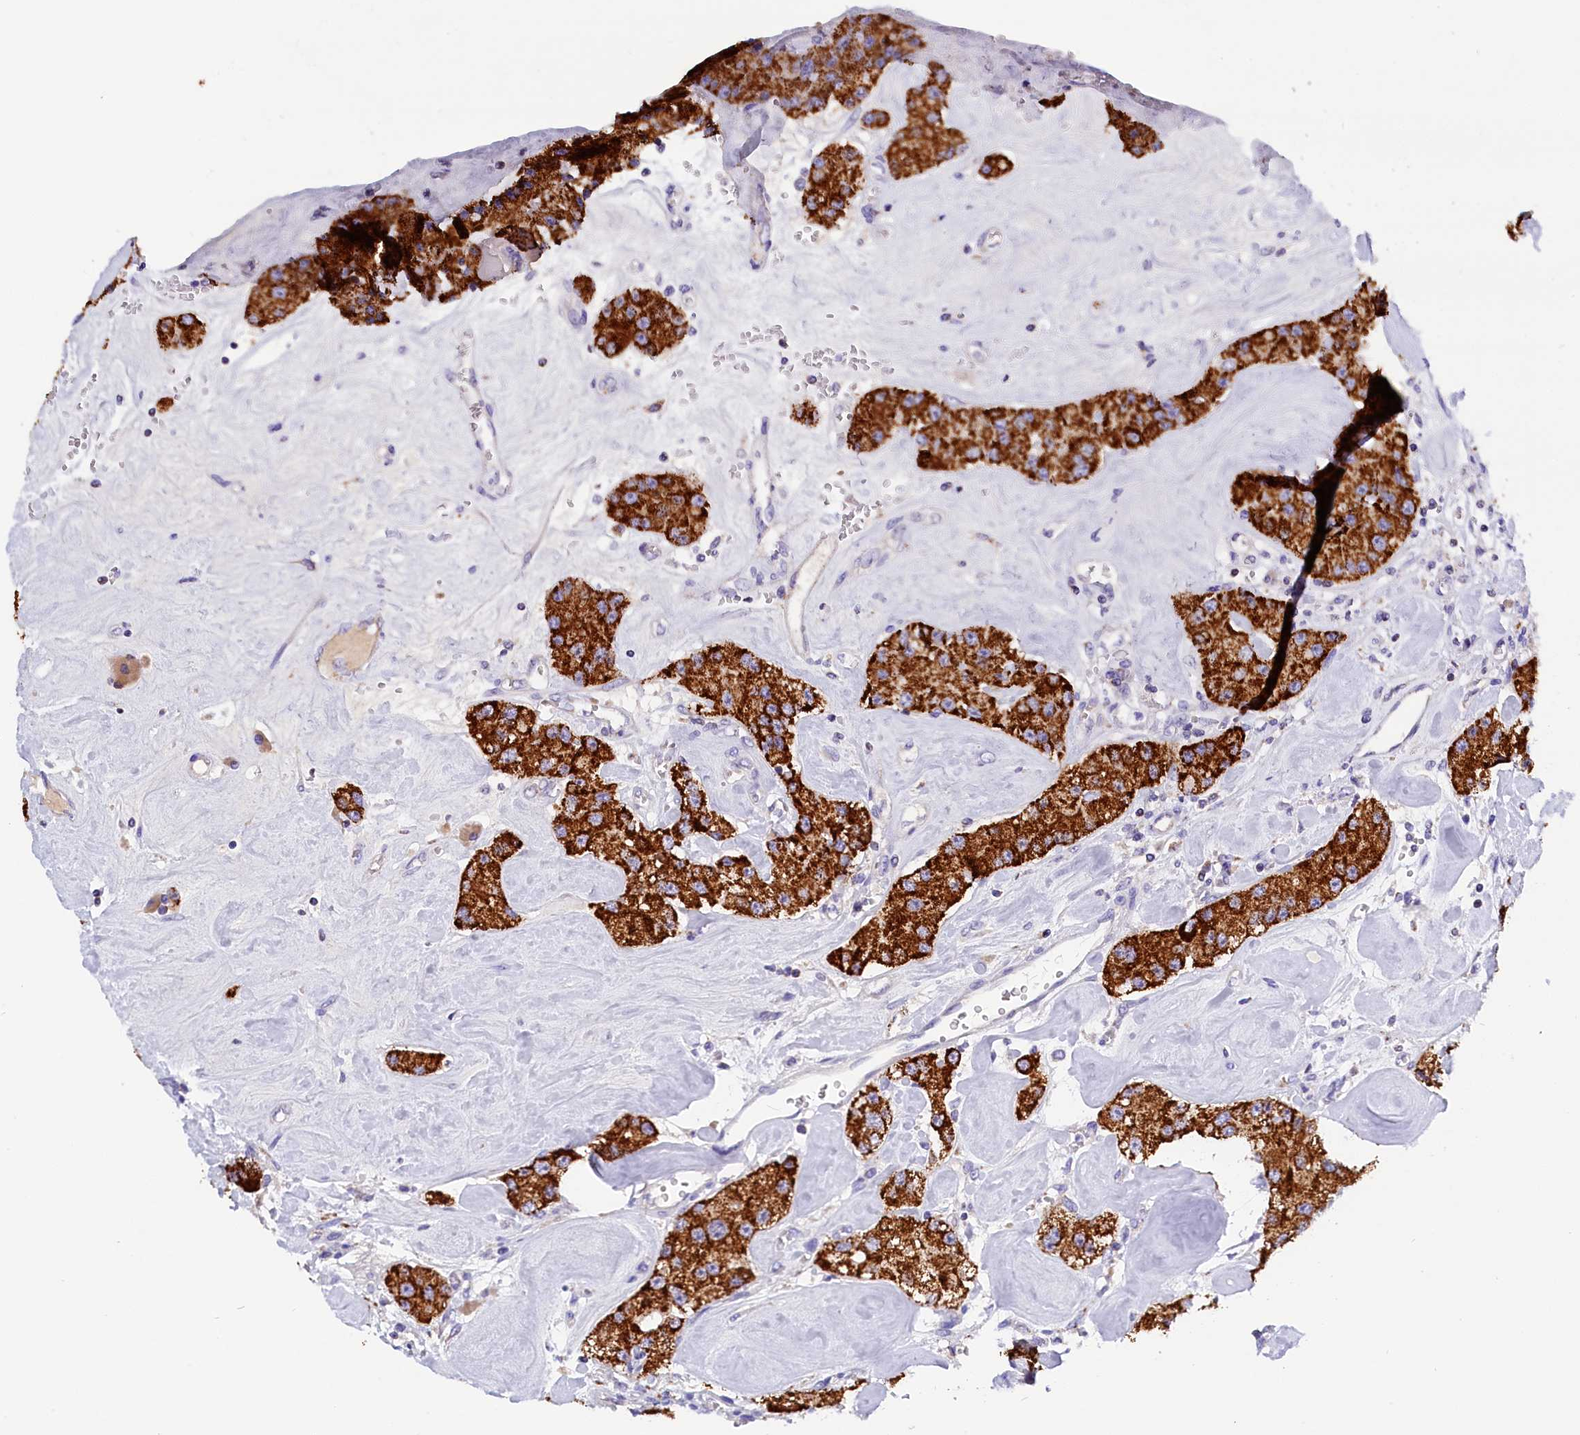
{"staining": {"intensity": "strong", "quantity": ">75%", "location": "cytoplasmic/membranous"}, "tissue": "carcinoid", "cell_type": "Tumor cells", "image_type": "cancer", "snomed": [{"axis": "morphology", "description": "Carcinoid, malignant, NOS"}, {"axis": "topography", "description": "Pancreas"}], "caption": "Human malignant carcinoid stained with a brown dye demonstrates strong cytoplasmic/membranous positive staining in approximately >75% of tumor cells.", "gene": "ABAT", "patient": {"sex": "male", "age": 41}}